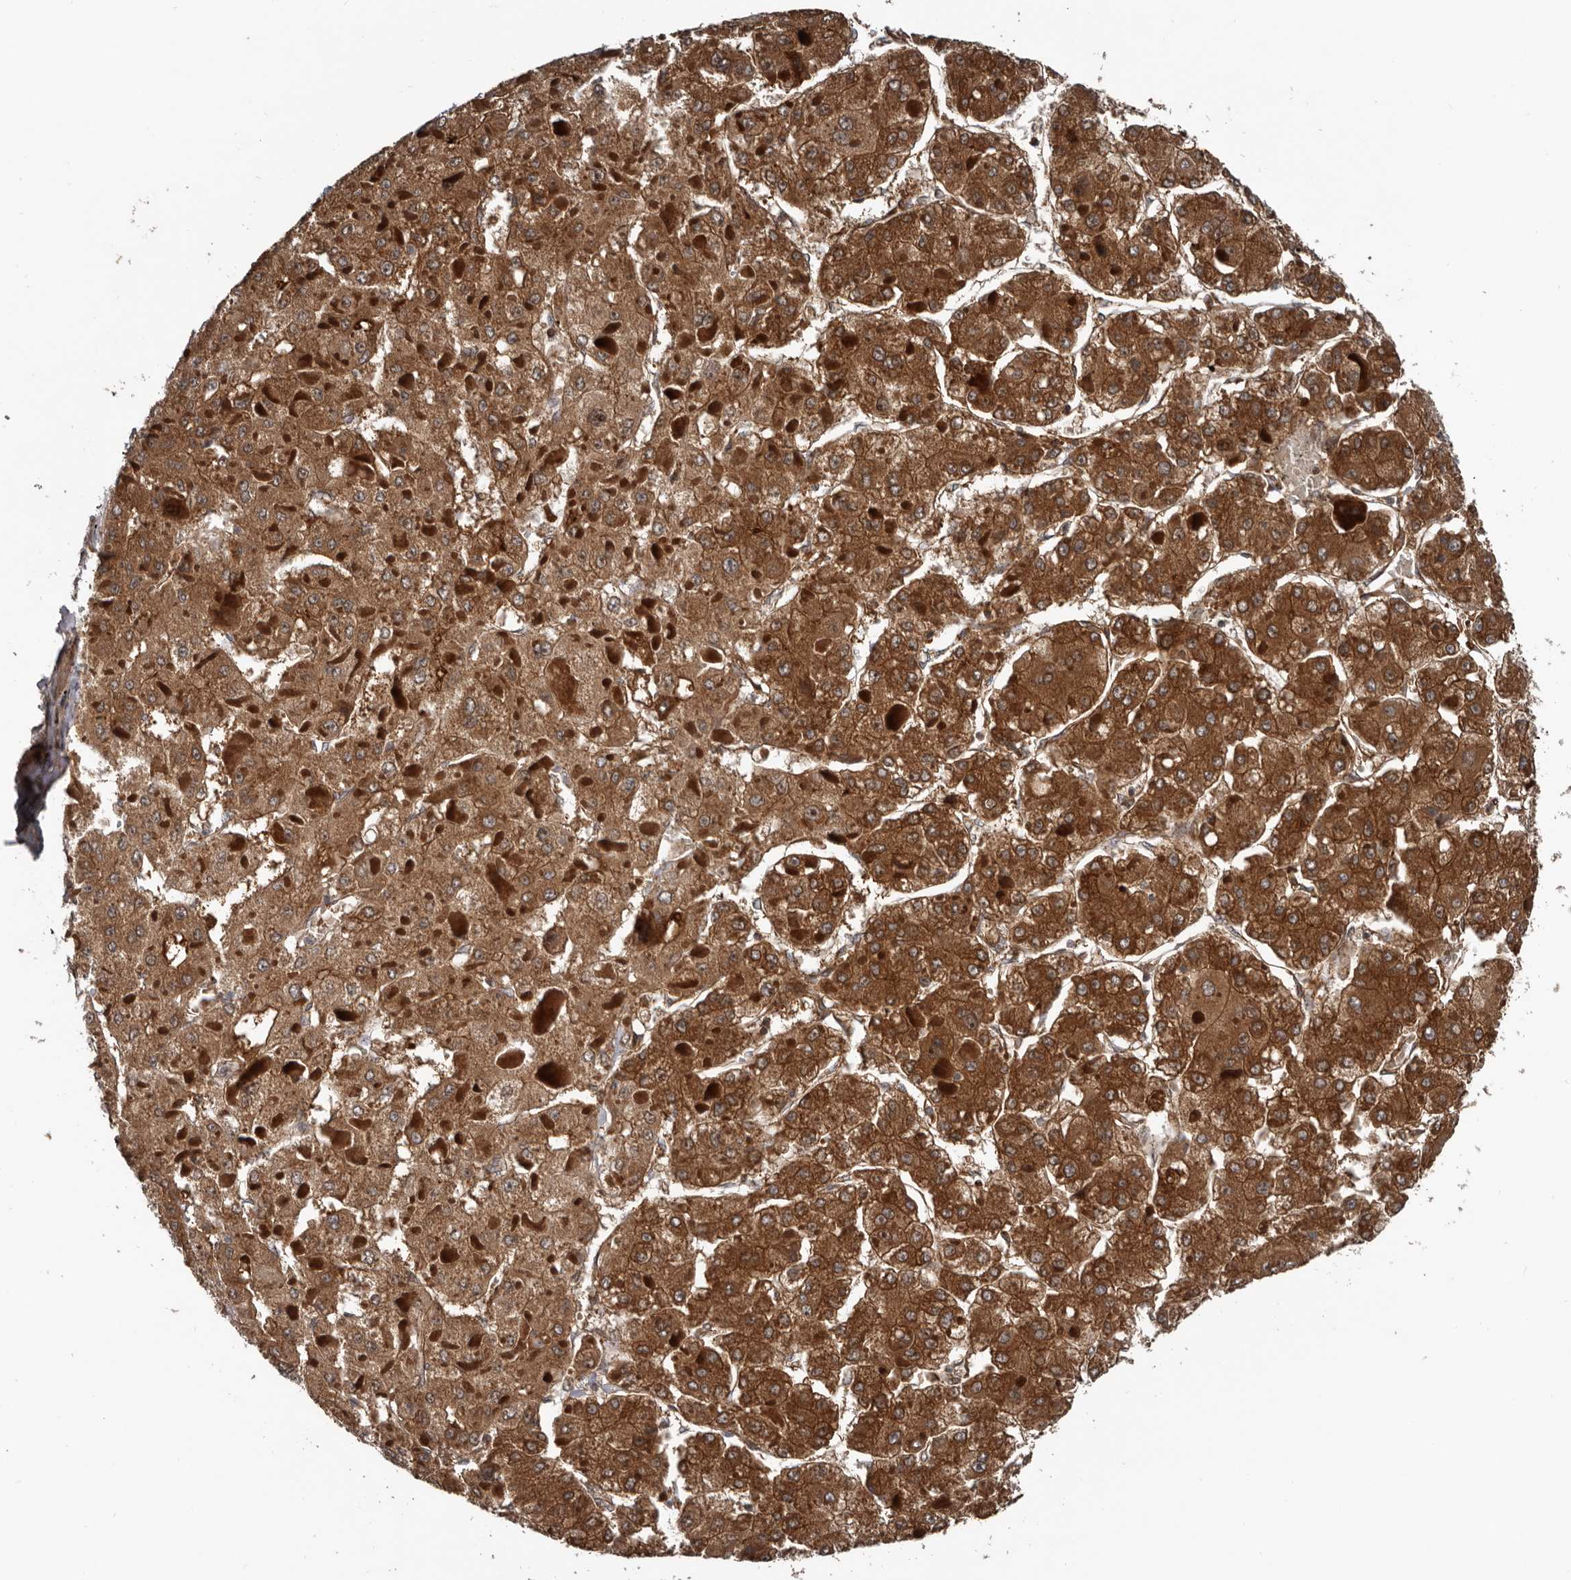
{"staining": {"intensity": "strong", "quantity": ">75%", "location": "cytoplasmic/membranous,nuclear"}, "tissue": "liver cancer", "cell_type": "Tumor cells", "image_type": "cancer", "snomed": [{"axis": "morphology", "description": "Carcinoma, Hepatocellular, NOS"}, {"axis": "topography", "description": "Liver"}], "caption": "Immunohistochemical staining of liver cancer (hepatocellular carcinoma) reveals high levels of strong cytoplasmic/membranous and nuclear protein positivity in about >75% of tumor cells.", "gene": "CCDC190", "patient": {"sex": "female", "age": 73}}